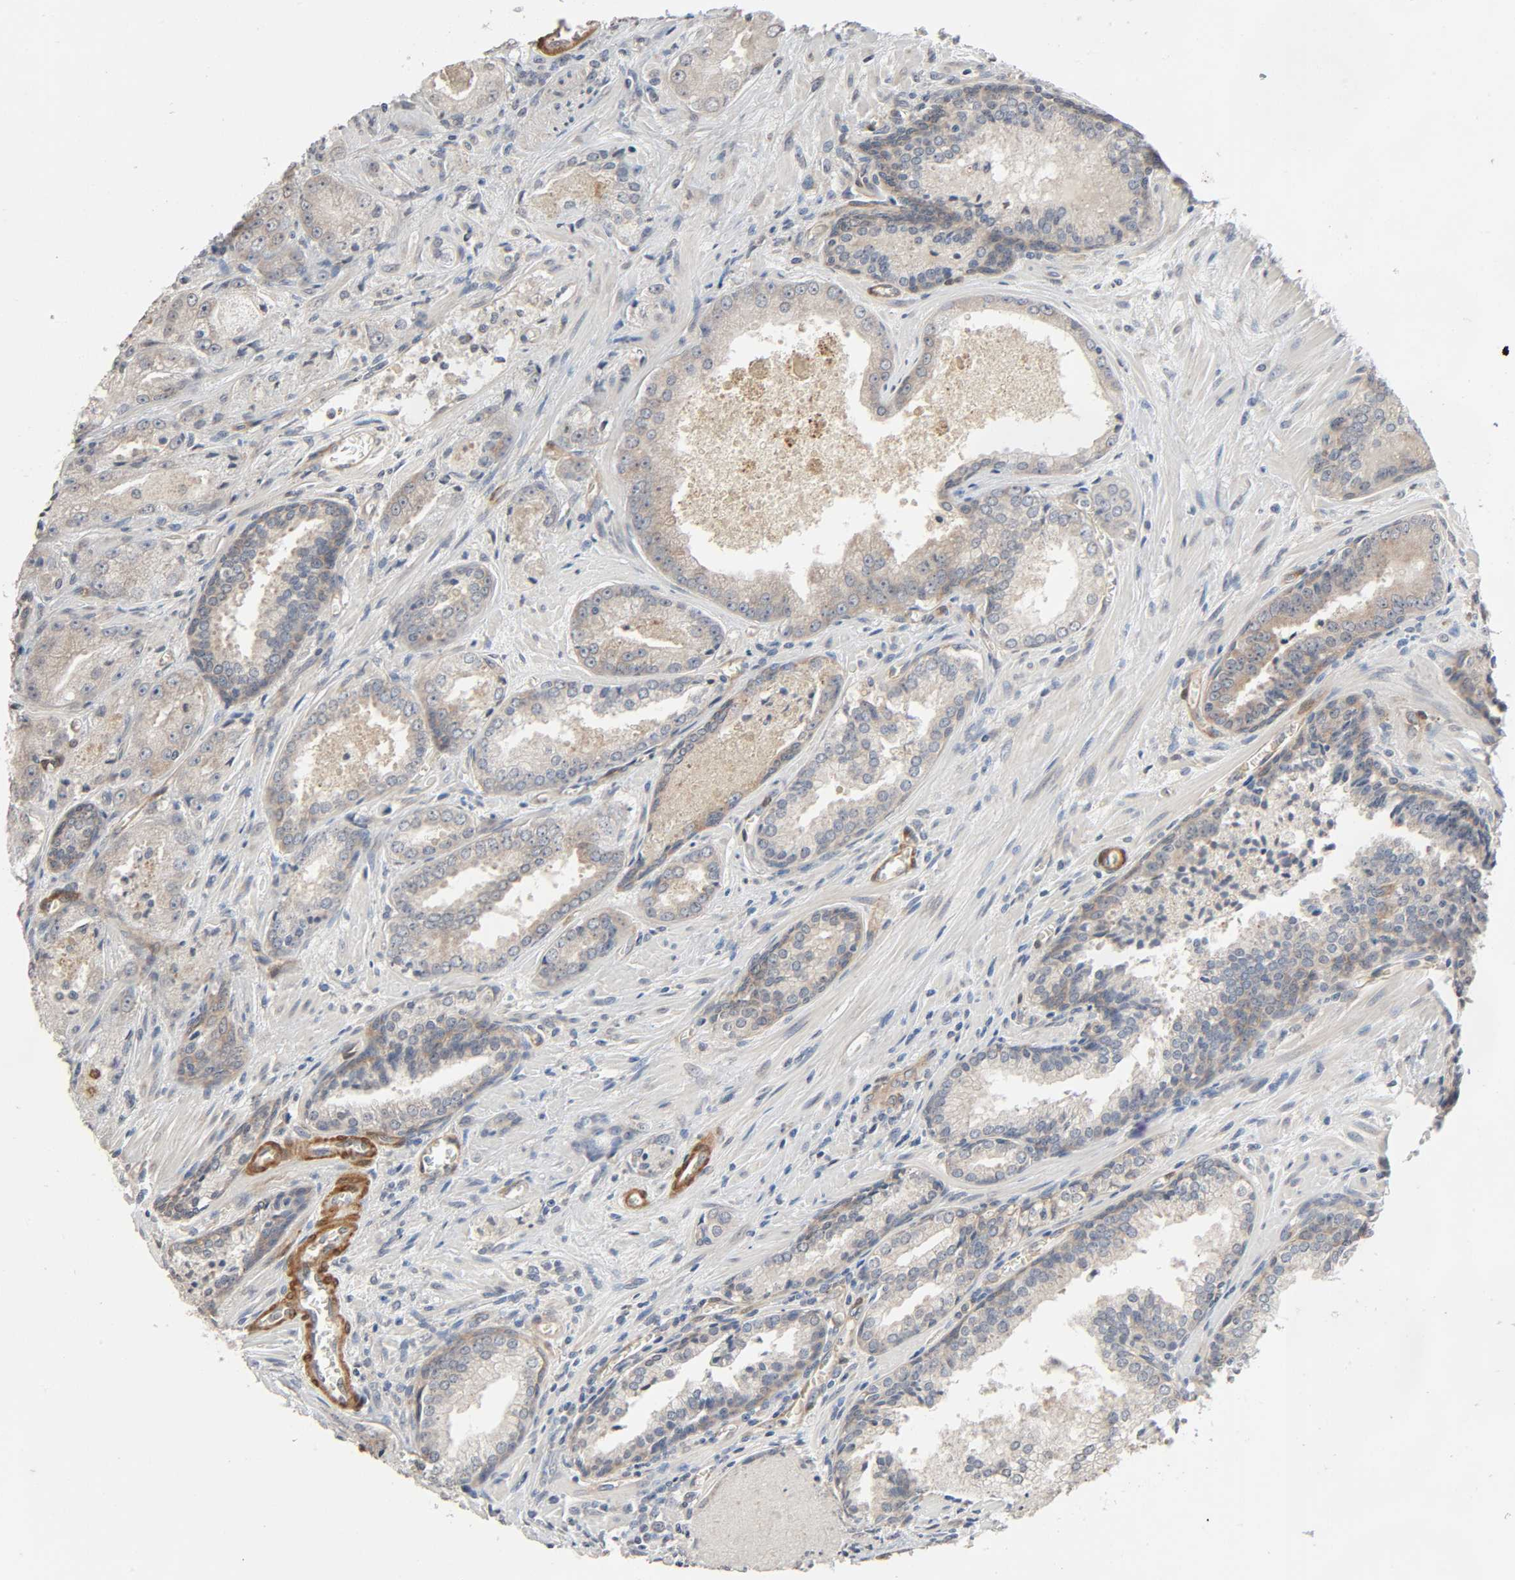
{"staining": {"intensity": "weak", "quantity": ">75%", "location": "cytoplasmic/membranous"}, "tissue": "prostate cancer", "cell_type": "Tumor cells", "image_type": "cancer", "snomed": [{"axis": "morphology", "description": "Adenocarcinoma, Low grade"}, {"axis": "topography", "description": "Prostate"}], "caption": "Weak cytoplasmic/membranous protein positivity is appreciated in approximately >75% of tumor cells in adenocarcinoma (low-grade) (prostate).", "gene": "PTK2", "patient": {"sex": "male", "age": 60}}